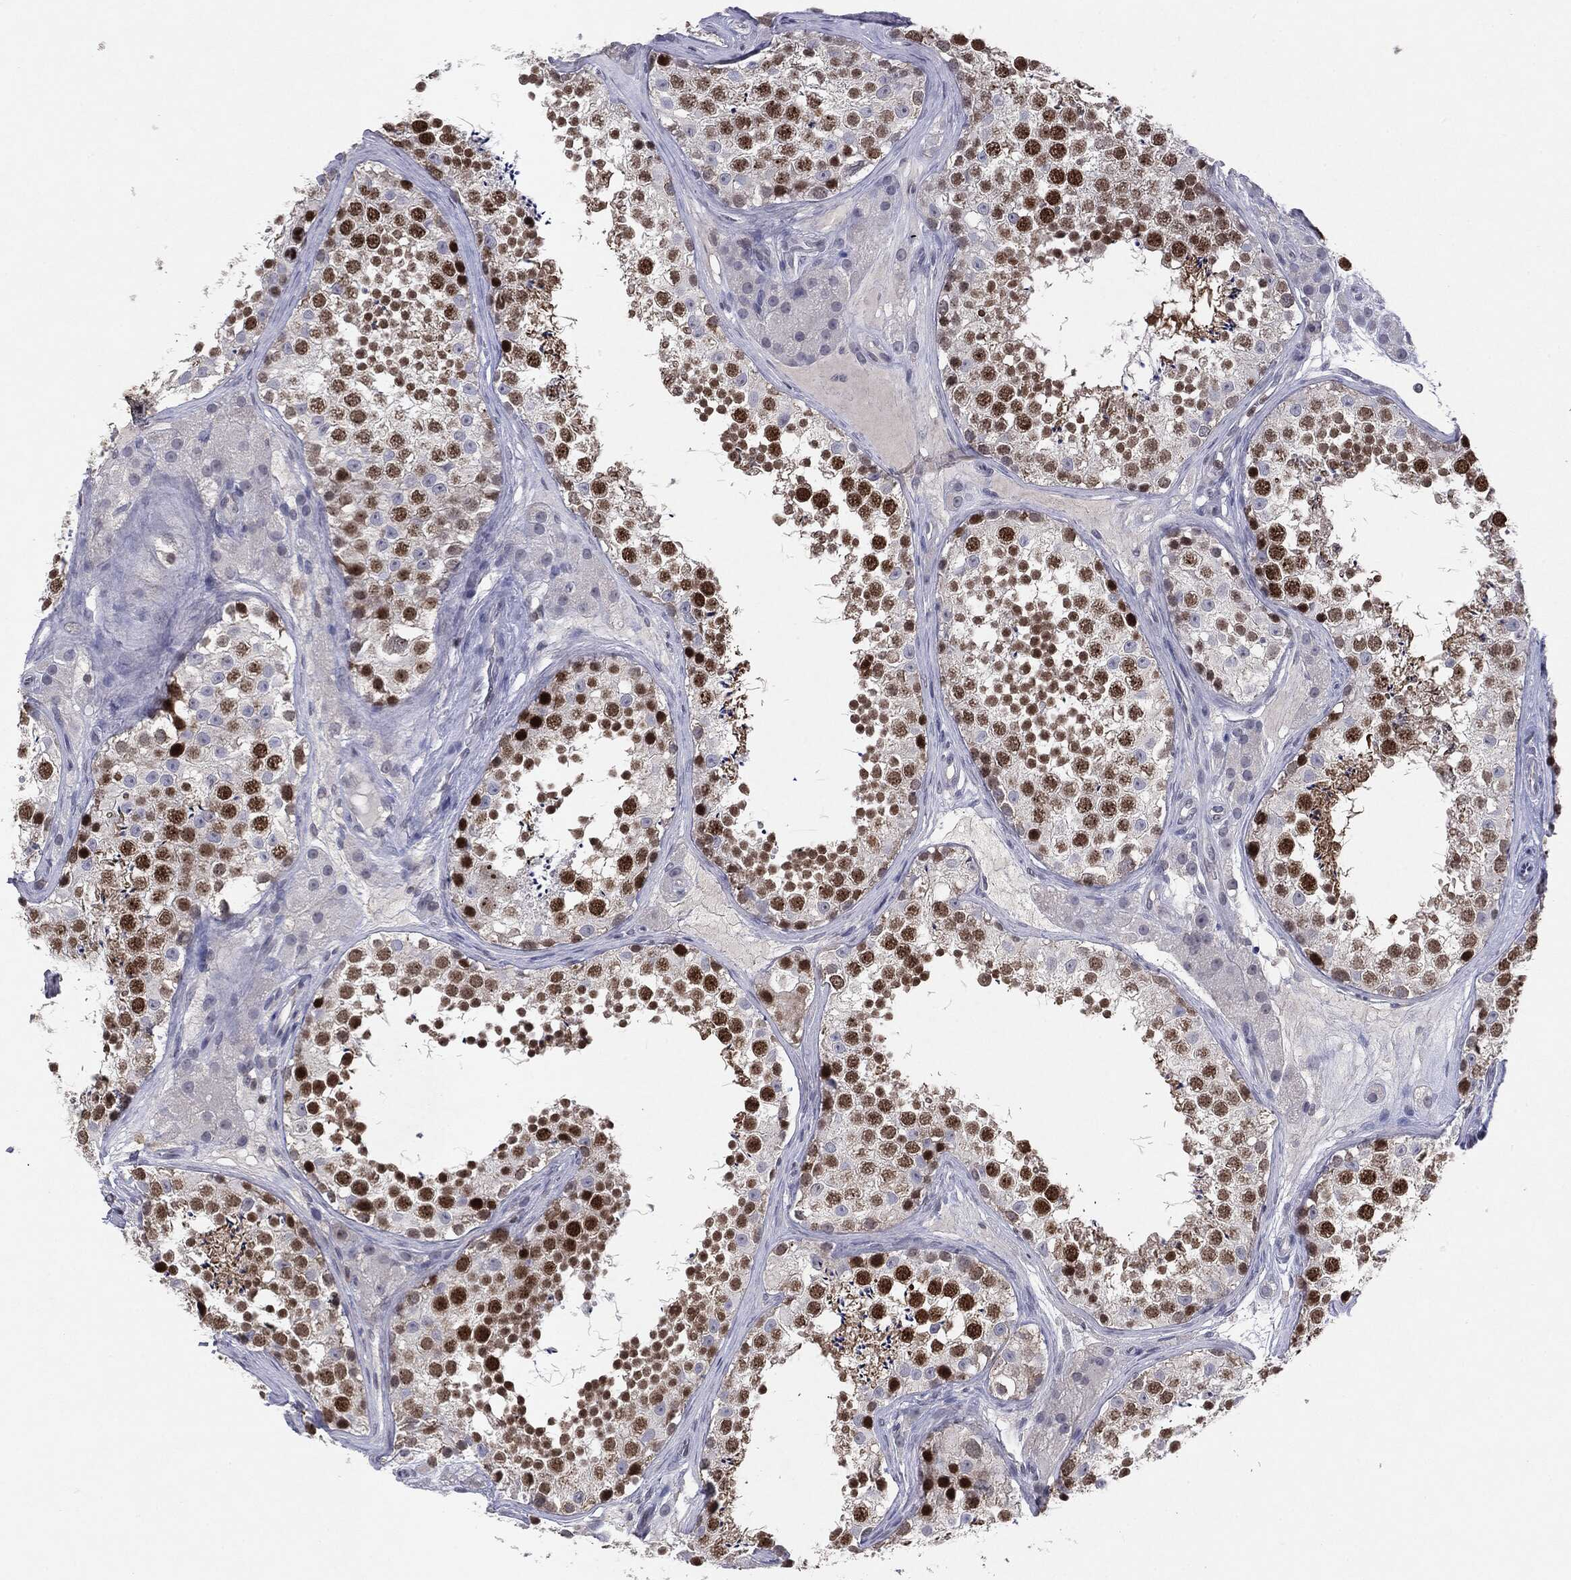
{"staining": {"intensity": "strong", "quantity": ">75%", "location": "nuclear"}, "tissue": "testis", "cell_type": "Cells in seminiferous ducts", "image_type": "normal", "snomed": [{"axis": "morphology", "description": "Normal tissue, NOS"}, {"axis": "topography", "description": "Testis"}], "caption": "Immunohistochemistry micrograph of normal testis stained for a protein (brown), which demonstrates high levels of strong nuclear expression in approximately >75% of cells in seminiferous ducts.", "gene": "KIF2C", "patient": {"sex": "male", "age": 41}}